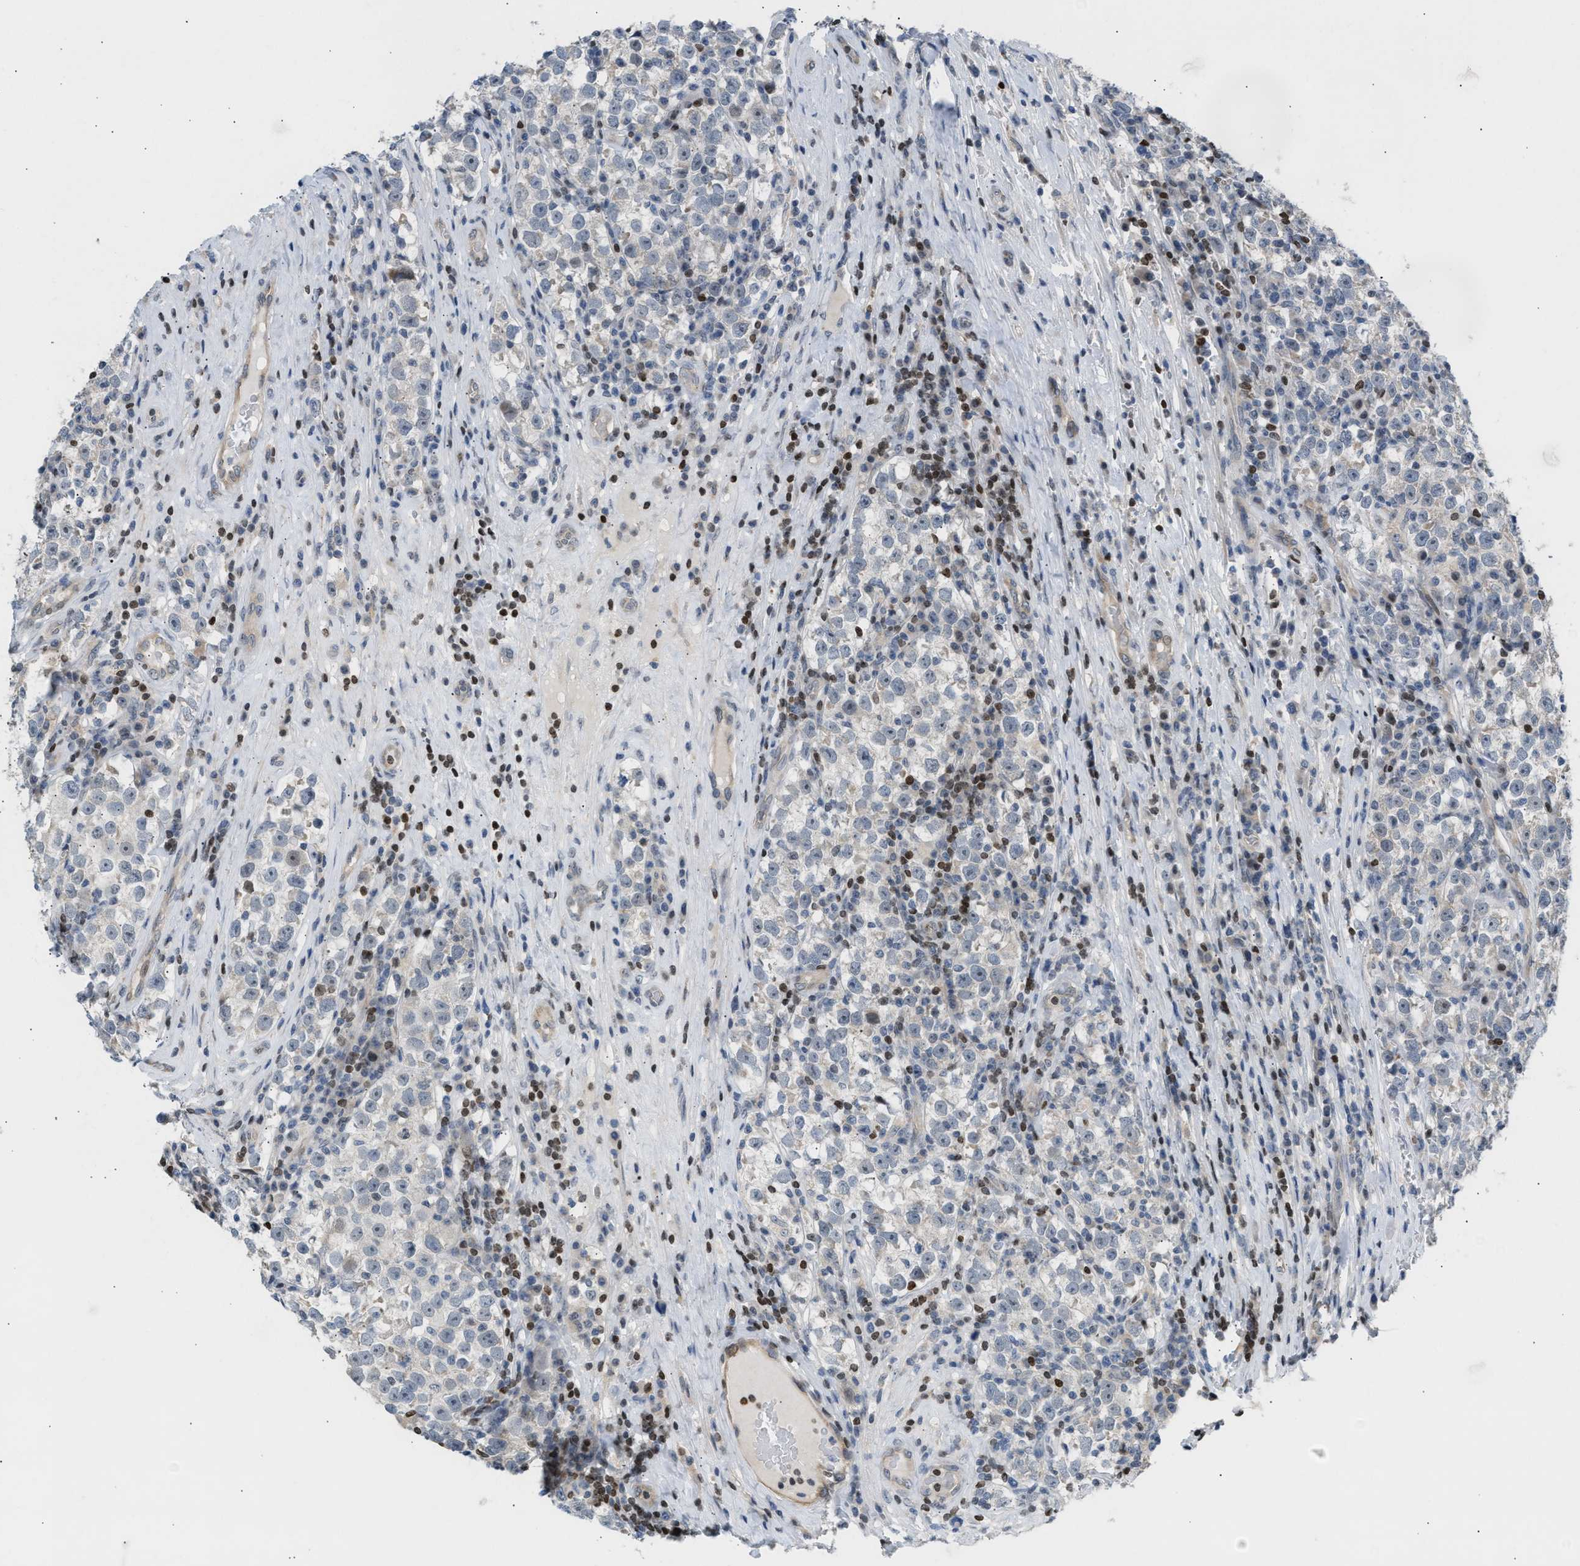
{"staining": {"intensity": "weak", "quantity": "25%-75%", "location": "nuclear"}, "tissue": "testis cancer", "cell_type": "Tumor cells", "image_type": "cancer", "snomed": [{"axis": "morphology", "description": "Normal tissue, NOS"}, {"axis": "morphology", "description": "Seminoma, NOS"}, {"axis": "topography", "description": "Testis"}], "caption": "An image showing weak nuclear expression in approximately 25%-75% of tumor cells in testis cancer, as visualized by brown immunohistochemical staining.", "gene": "NPS", "patient": {"sex": "male", "age": 43}}